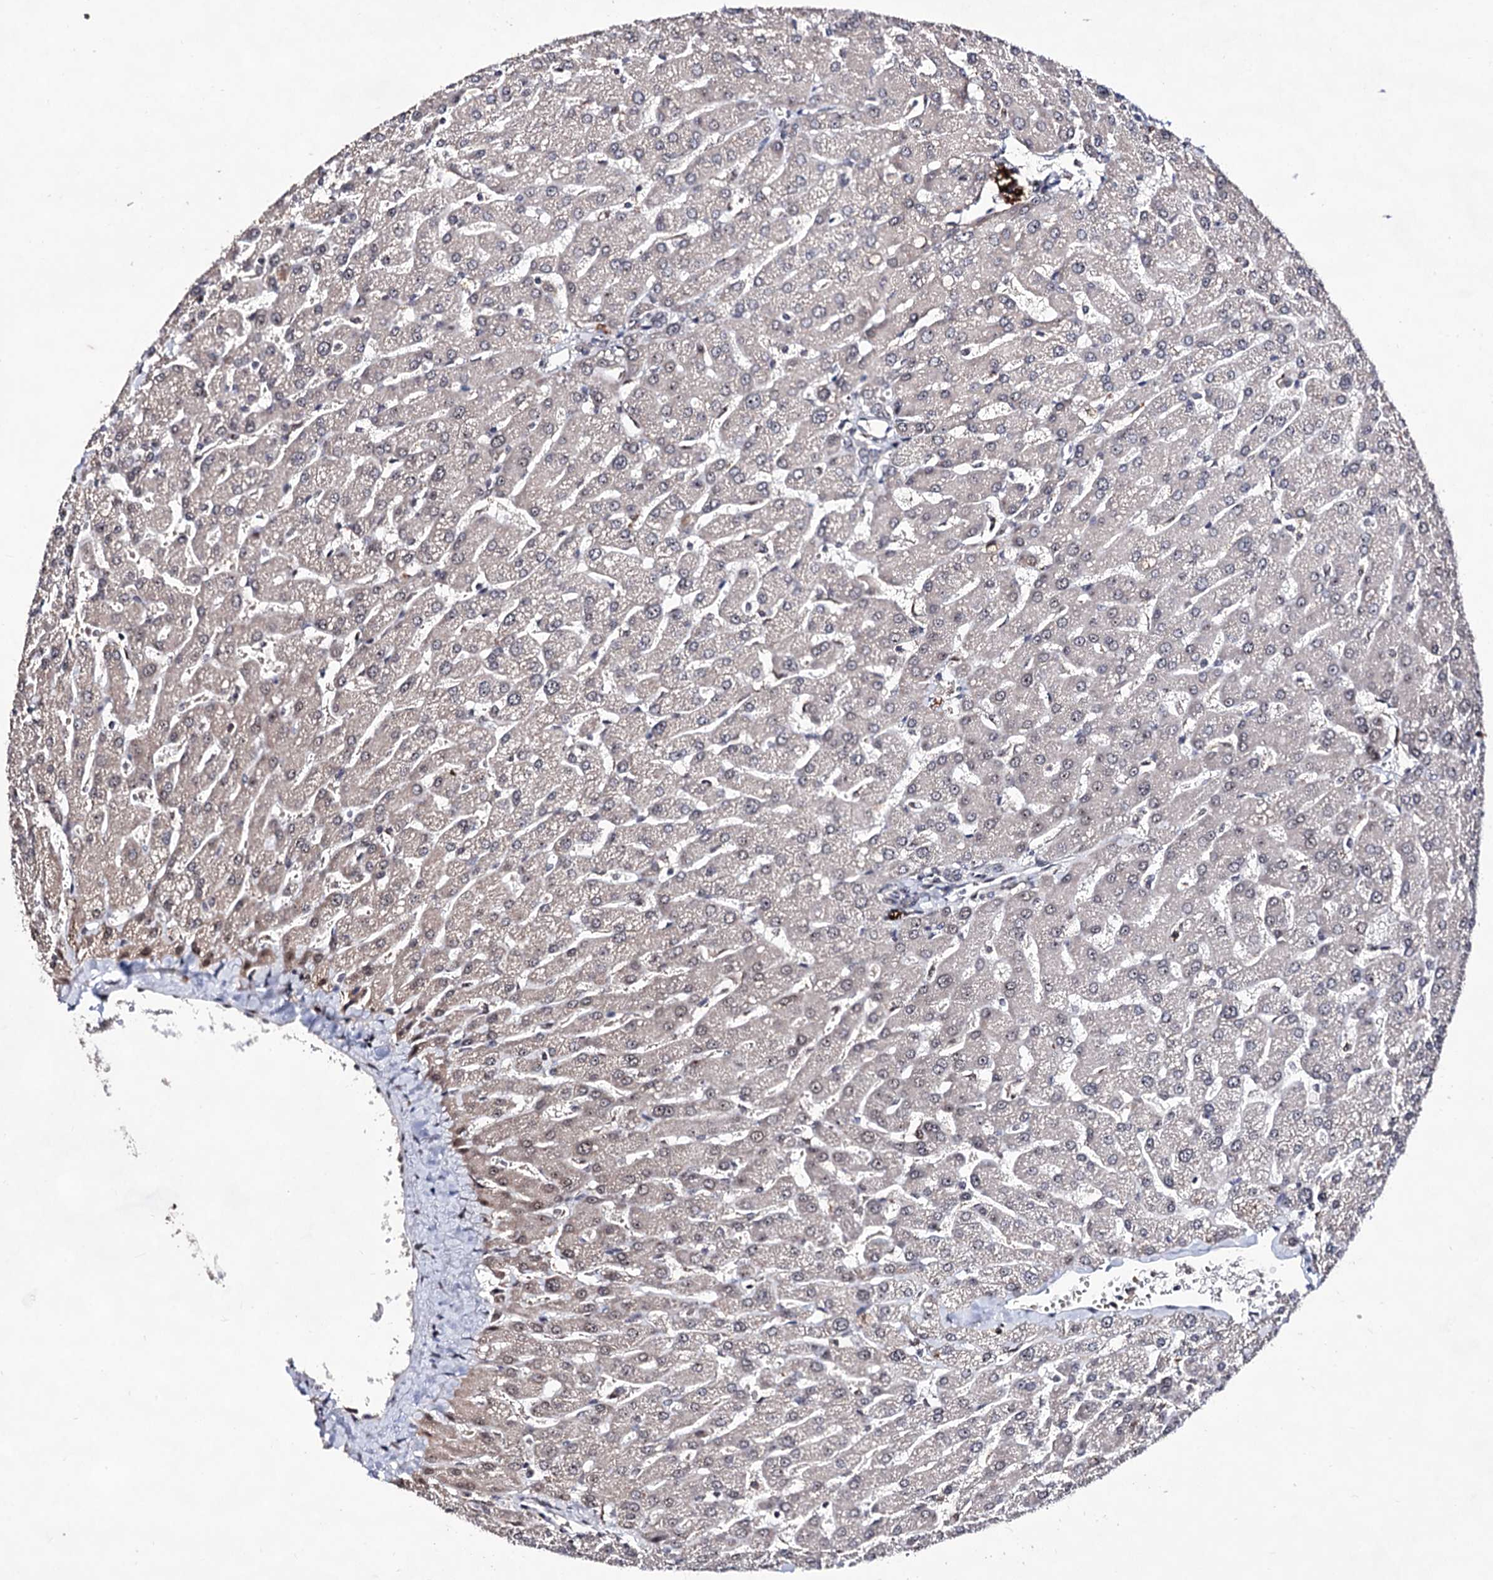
{"staining": {"intensity": "weak", "quantity": "<25%", "location": "cytoplasmic/membranous"}, "tissue": "liver", "cell_type": "Cholangiocytes", "image_type": "normal", "snomed": [{"axis": "morphology", "description": "Normal tissue, NOS"}, {"axis": "topography", "description": "Liver"}], "caption": "This photomicrograph is of unremarkable liver stained with immunohistochemistry to label a protein in brown with the nuclei are counter-stained blue. There is no staining in cholangiocytes. (DAB immunohistochemistry (IHC), high magnification).", "gene": "EXOSC10", "patient": {"sex": "male", "age": 55}}